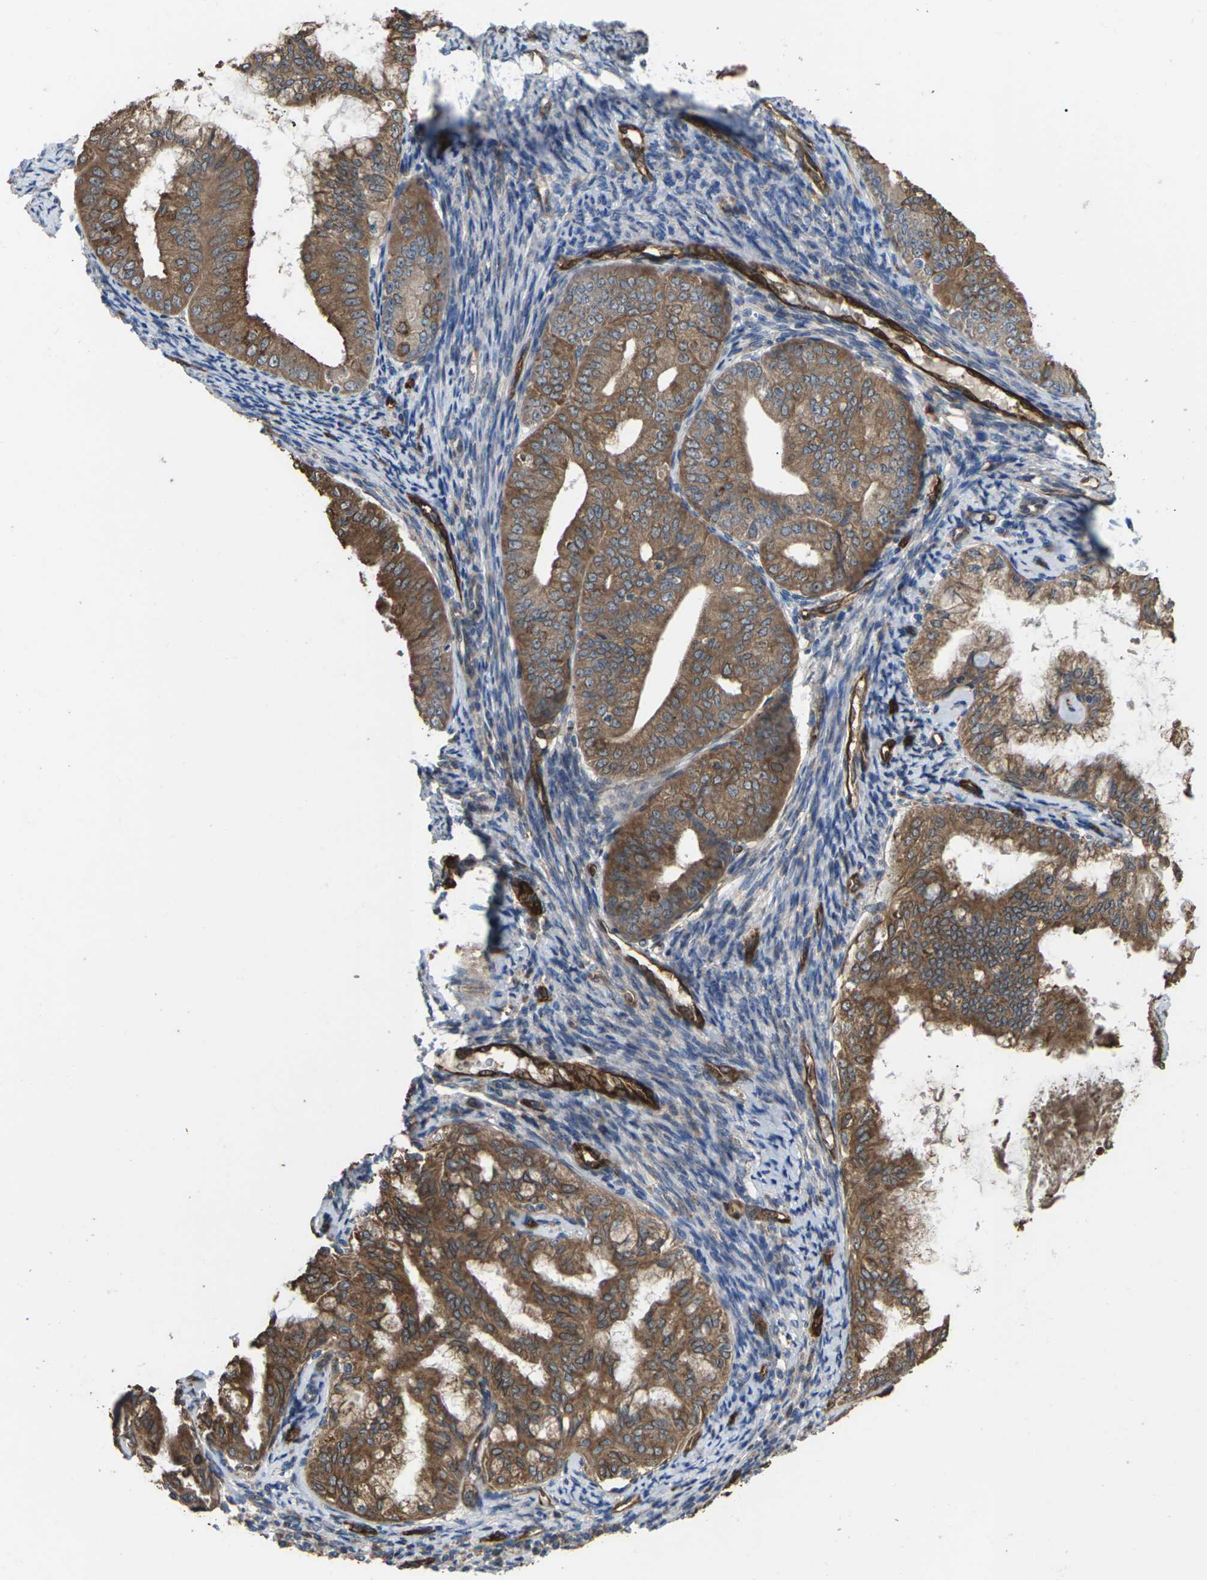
{"staining": {"intensity": "moderate", "quantity": ">75%", "location": "cytoplasmic/membranous"}, "tissue": "endometrial cancer", "cell_type": "Tumor cells", "image_type": "cancer", "snomed": [{"axis": "morphology", "description": "Adenocarcinoma, NOS"}, {"axis": "topography", "description": "Endometrium"}], "caption": "Immunohistochemical staining of human endometrial adenocarcinoma displays moderate cytoplasmic/membranous protein positivity in approximately >75% of tumor cells.", "gene": "TIAM1", "patient": {"sex": "female", "age": 63}}